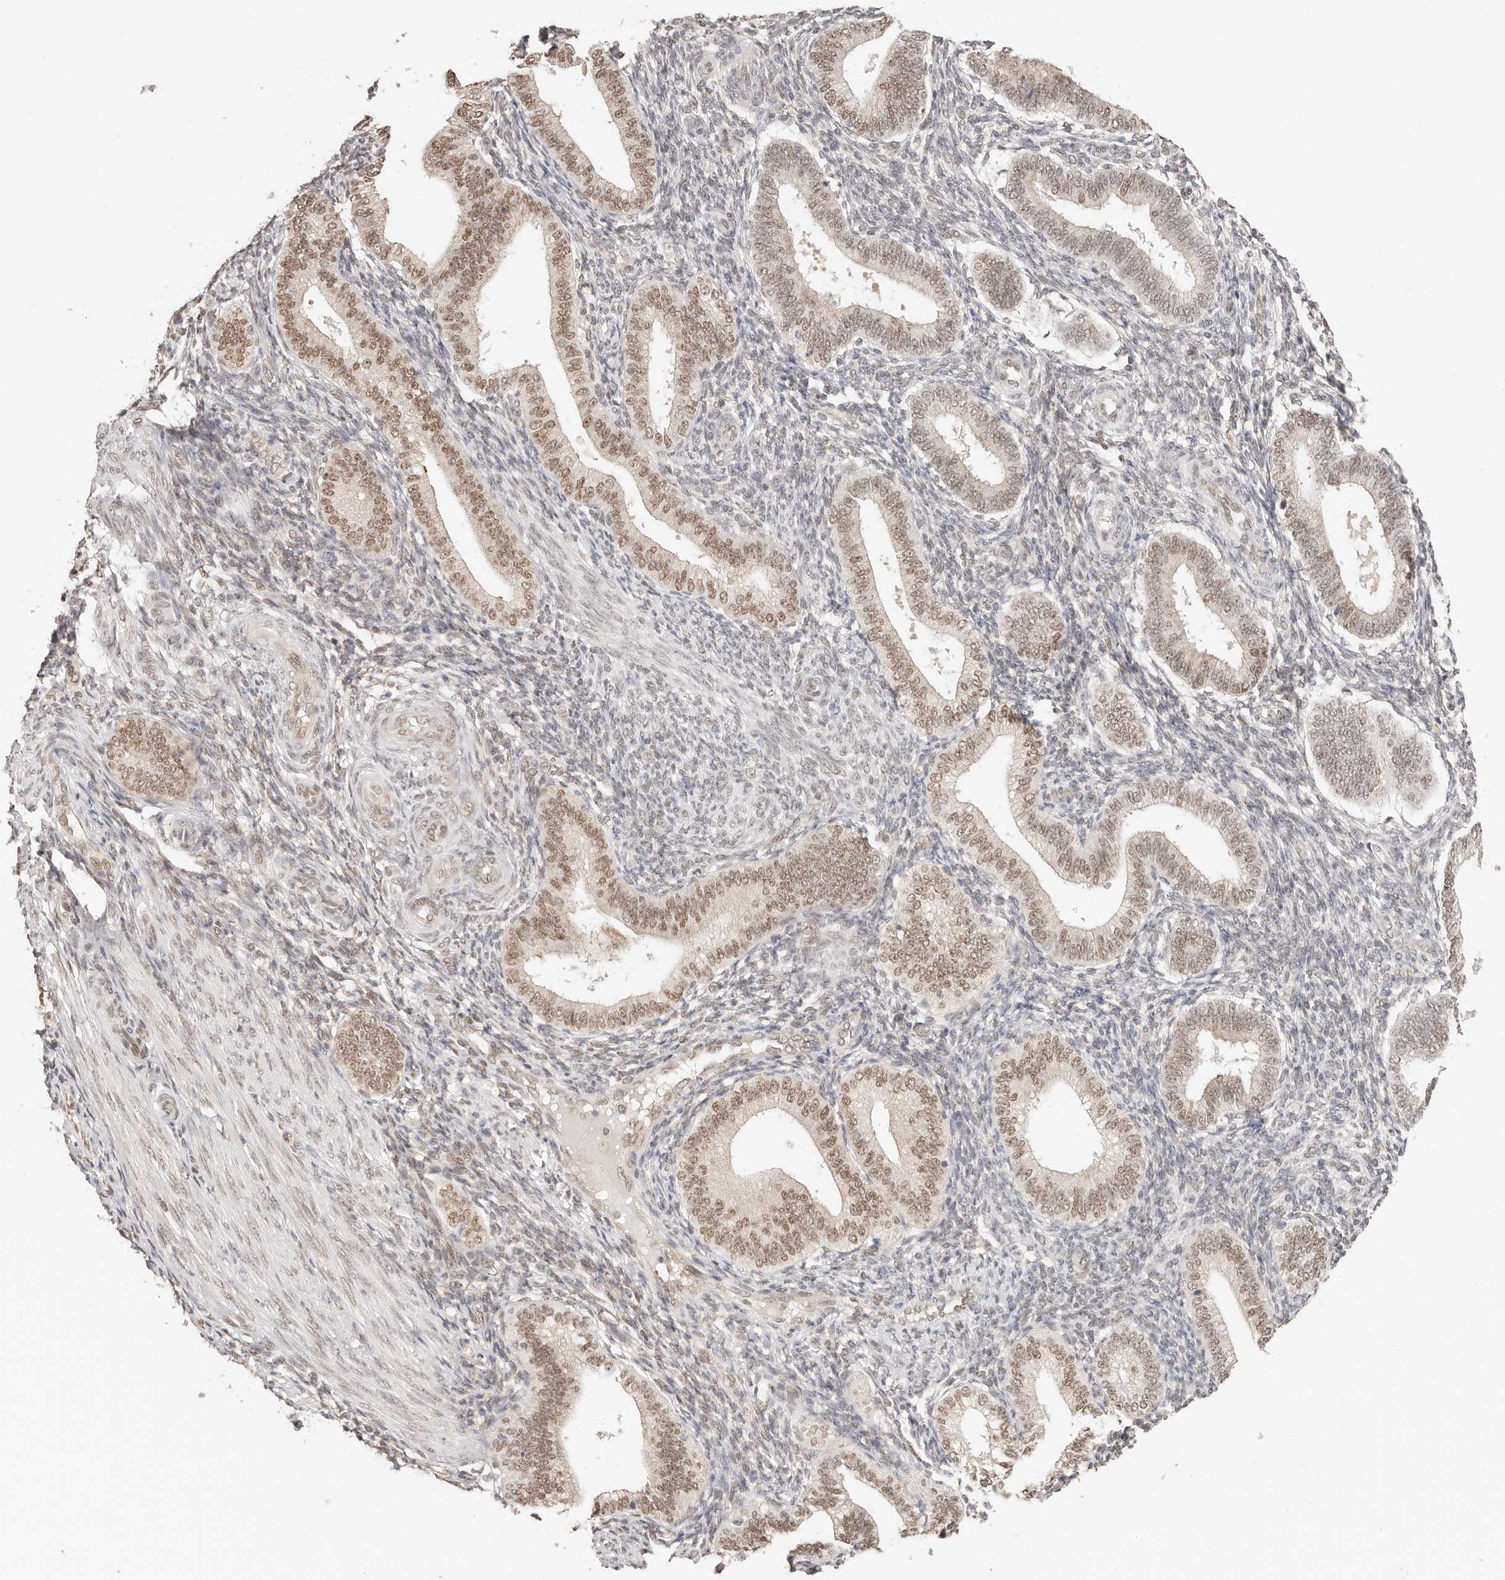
{"staining": {"intensity": "moderate", "quantity": "25%-75%", "location": "nuclear"}, "tissue": "endometrium", "cell_type": "Cells in endometrial stroma", "image_type": "normal", "snomed": [{"axis": "morphology", "description": "Normal tissue, NOS"}, {"axis": "topography", "description": "Endometrium"}], "caption": "Endometrium stained with DAB IHC demonstrates medium levels of moderate nuclear expression in approximately 25%-75% of cells in endometrial stroma. The staining was performed using DAB (3,3'-diaminobenzidine), with brown indicating positive protein expression. Nuclei are stained blue with hematoxylin.", "gene": "RFC3", "patient": {"sex": "female", "age": 39}}